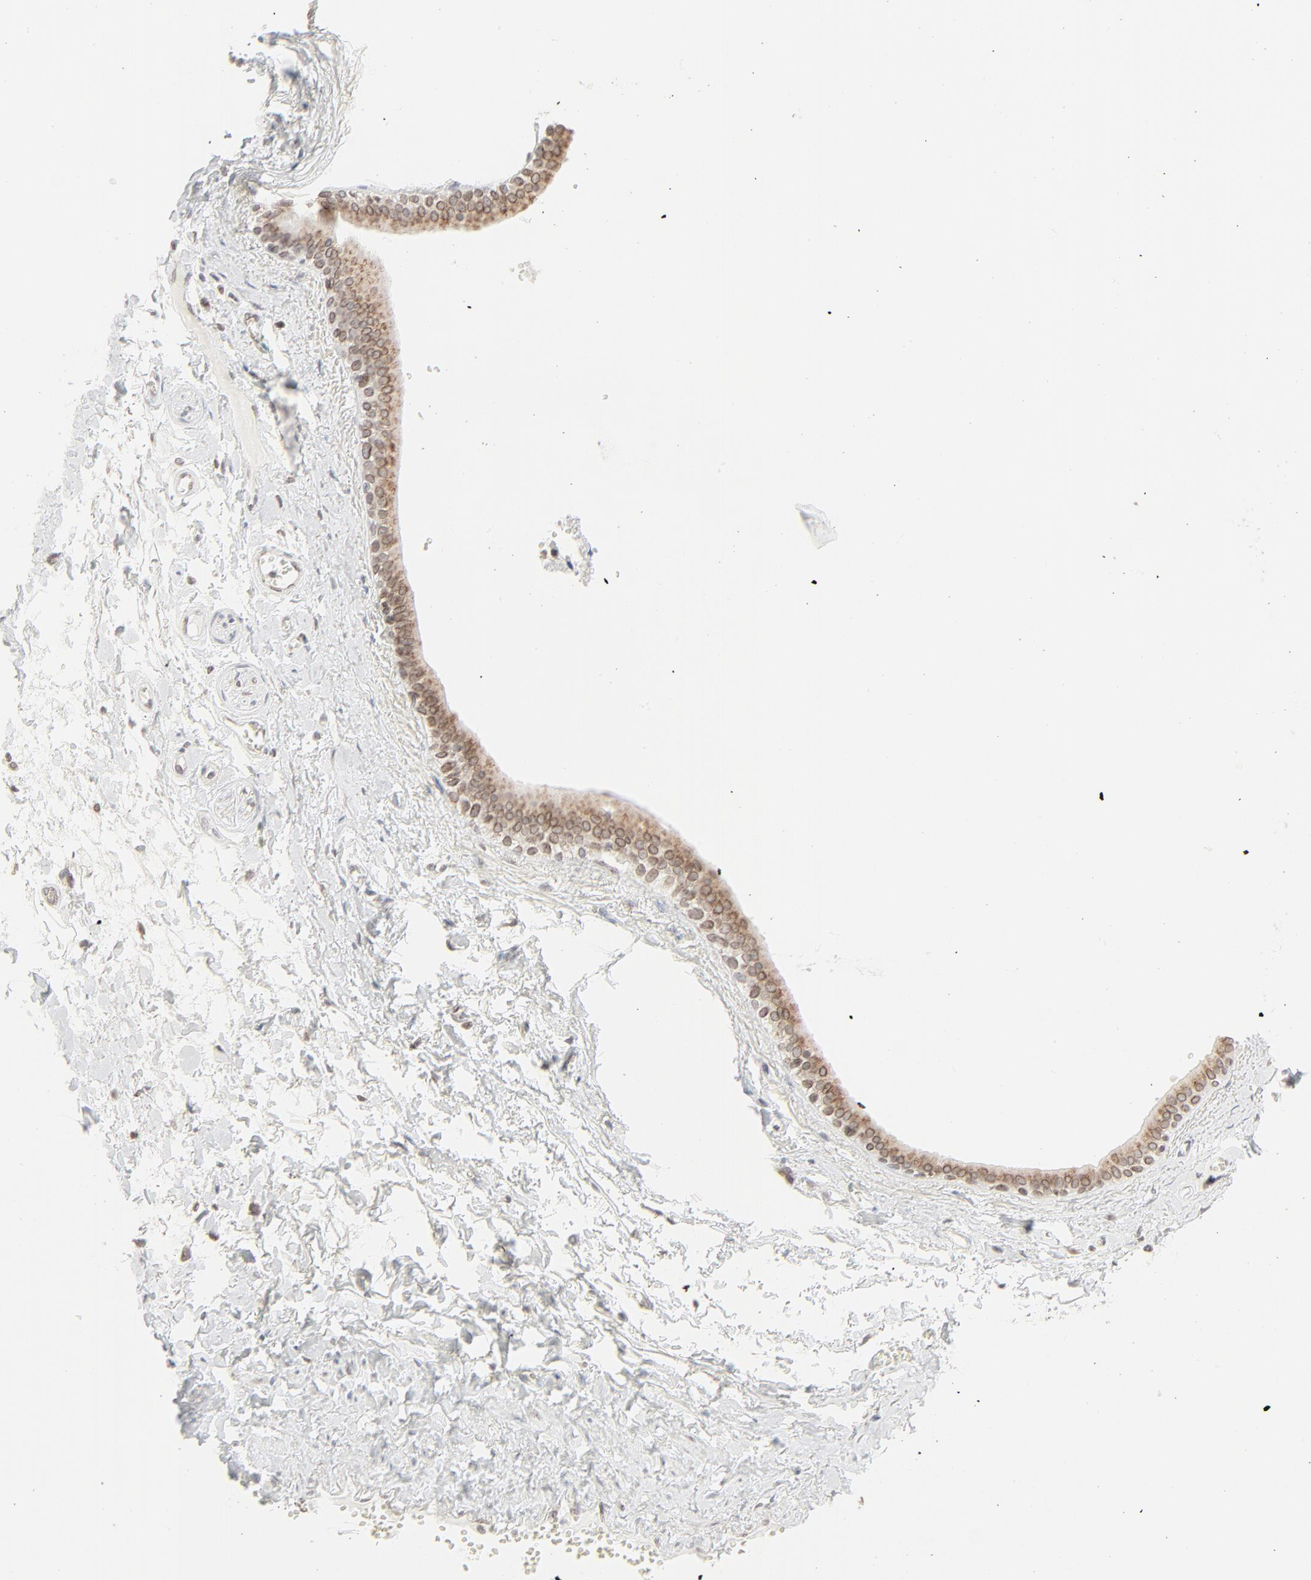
{"staining": {"intensity": "weak", "quantity": ">75%", "location": "nuclear"}, "tissue": "adipose tissue", "cell_type": "Adipocytes", "image_type": "normal", "snomed": [{"axis": "morphology", "description": "Normal tissue, NOS"}, {"axis": "morphology", "description": "Inflammation, NOS"}, {"axis": "topography", "description": "Salivary gland"}, {"axis": "topography", "description": "Peripheral nerve tissue"}], "caption": "Immunohistochemical staining of benign adipose tissue shows low levels of weak nuclear expression in approximately >75% of adipocytes.", "gene": "MAD1L1", "patient": {"sex": "female", "age": 75}}